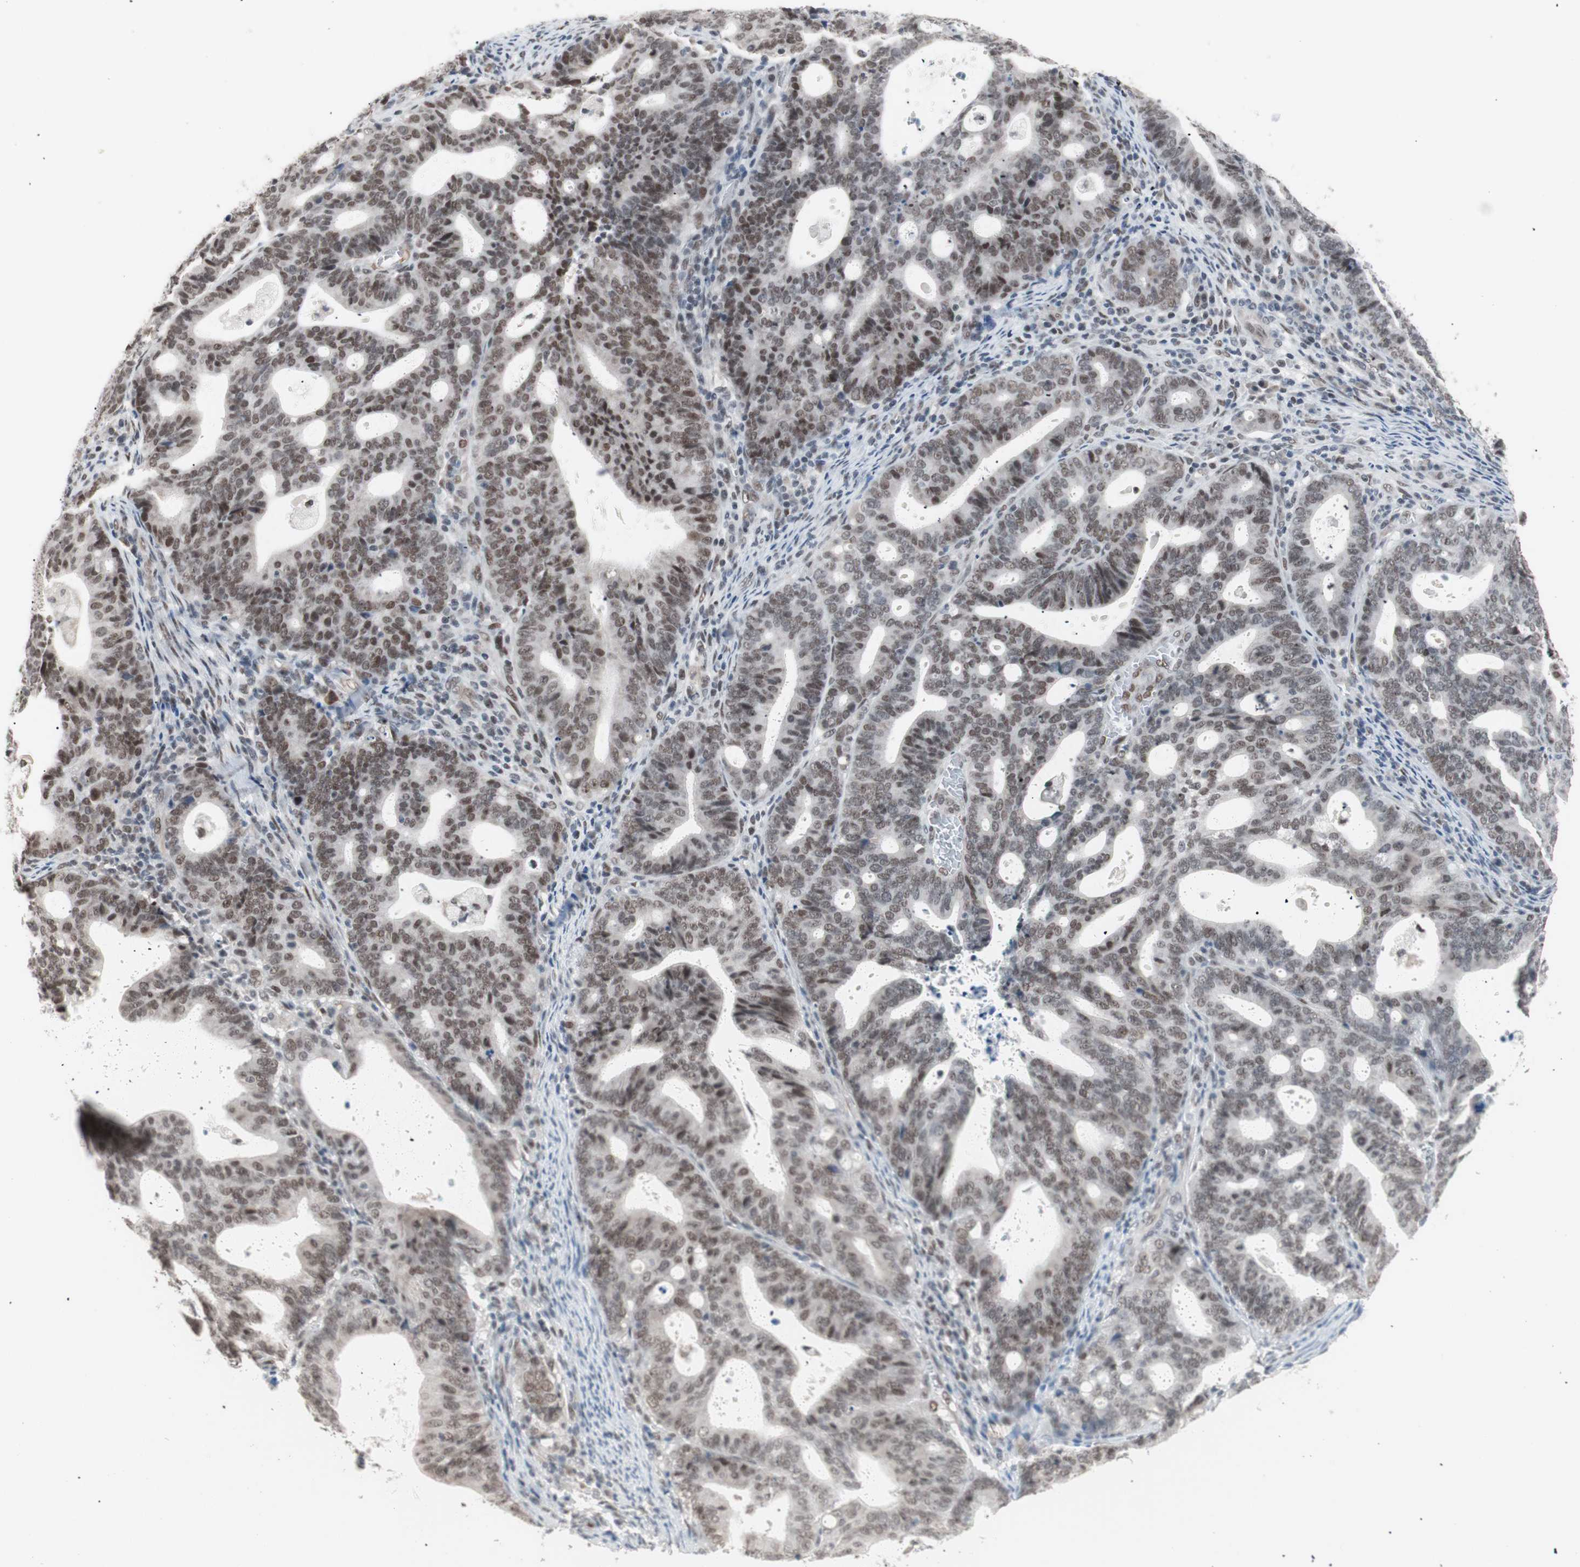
{"staining": {"intensity": "moderate", "quantity": ">75%", "location": "nuclear"}, "tissue": "endometrial cancer", "cell_type": "Tumor cells", "image_type": "cancer", "snomed": [{"axis": "morphology", "description": "Adenocarcinoma, NOS"}, {"axis": "topography", "description": "Uterus"}], "caption": "Immunohistochemistry (IHC) of human endometrial adenocarcinoma shows medium levels of moderate nuclear expression in about >75% of tumor cells. The protein of interest is shown in brown color, while the nuclei are stained blue.", "gene": "LIG3", "patient": {"sex": "female", "age": 83}}